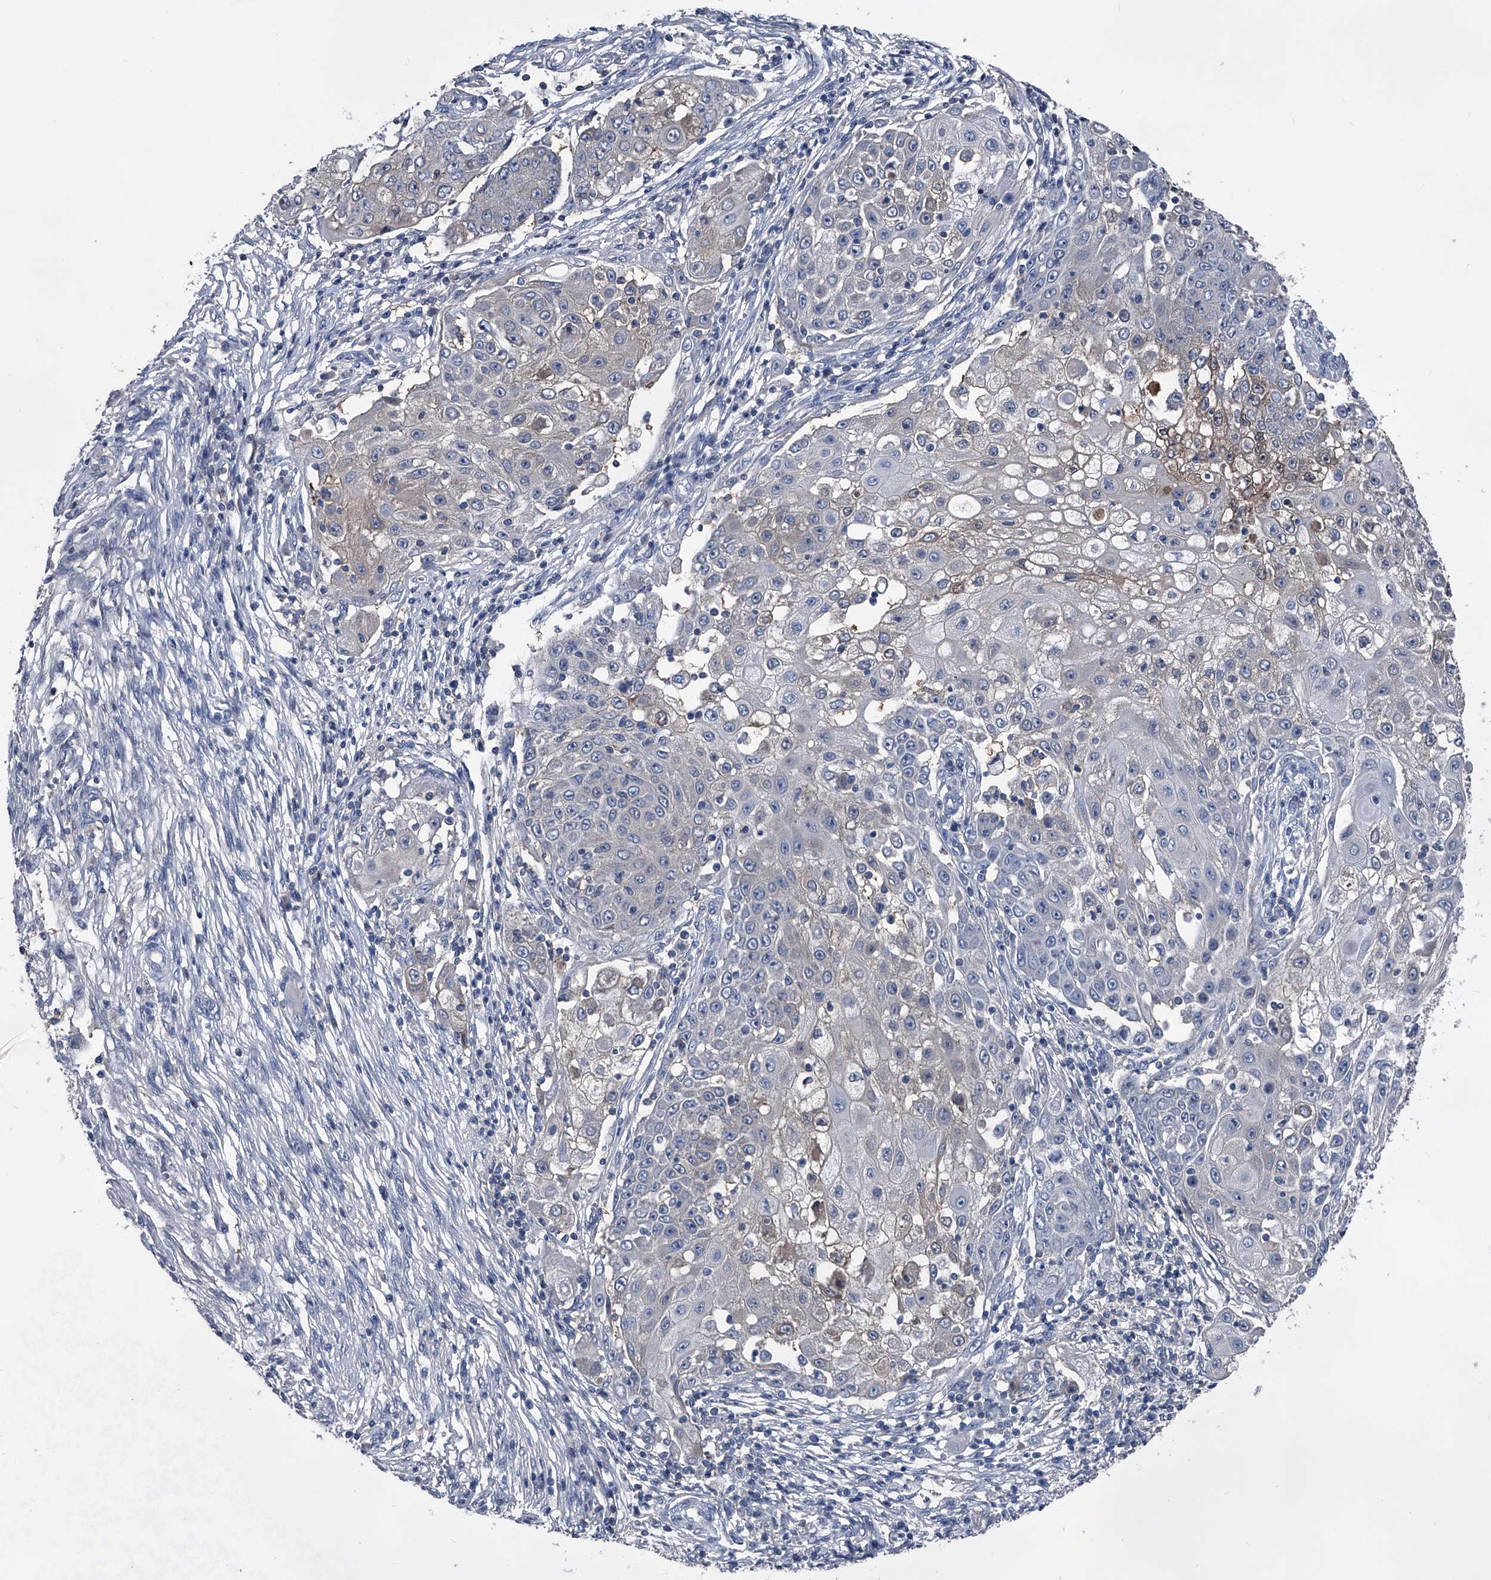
{"staining": {"intensity": "negative", "quantity": "none", "location": "none"}, "tissue": "ovarian cancer", "cell_type": "Tumor cells", "image_type": "cancer", "snomed": [{"axis": "morphology", "description": "Carcinoma, endometroid"}, {"axis": "topography", "description": "Ovary"}], "caption": "IHC image of human ovarian endometroid carcinoma stained for a protein (brown), which demonstrates no staining in tumor cells.", "gene": "KIF13A", "patient": {"sex": "female", "age": 42}}